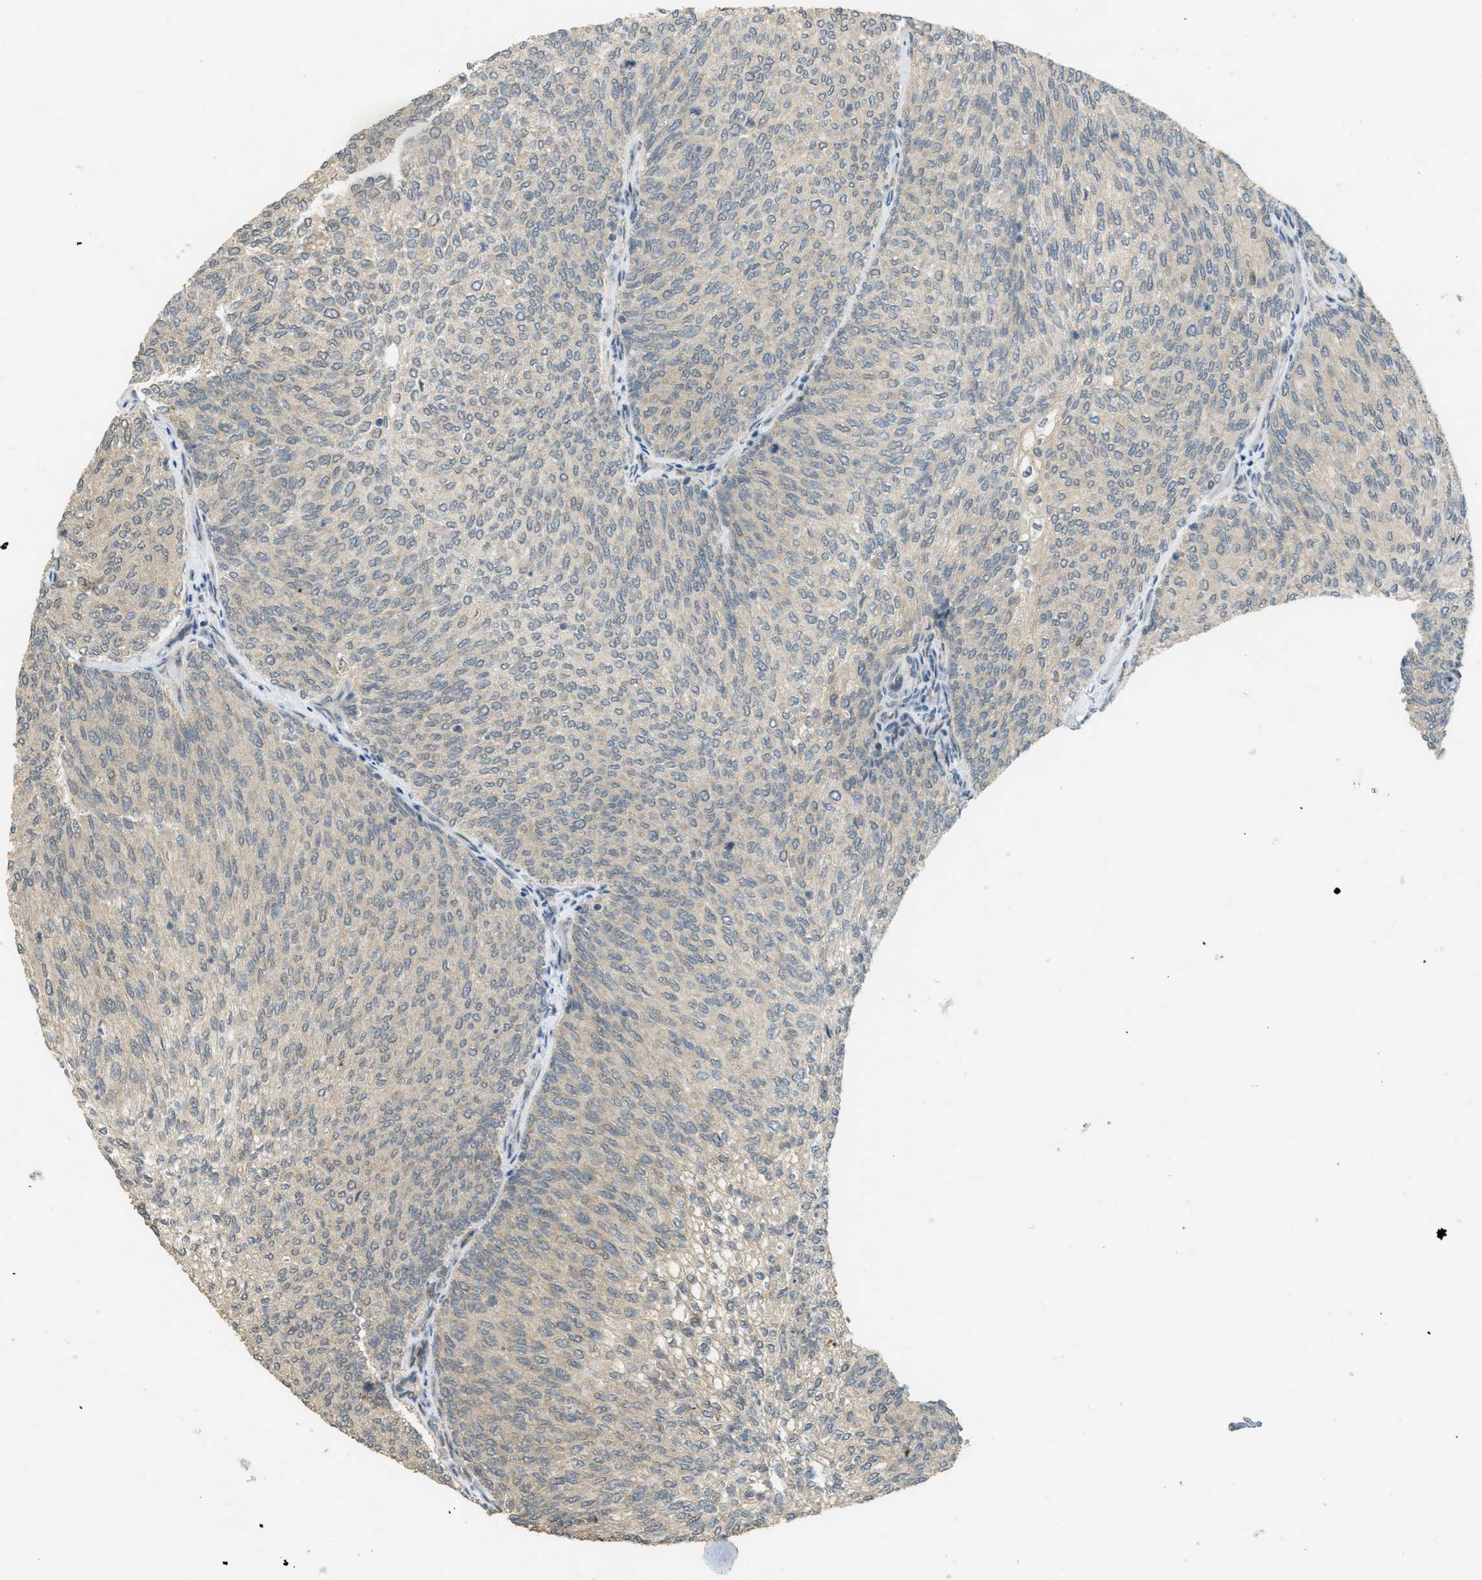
{"staining": {"intensity": "weak", "quantity": "<25%", "location": "cytoplasmic/membranous"}, "tissue": "urothelial cancer", "cell_type": "Tumor cells", "image_type": "cancer", "snomed": [{"axis": "morphology", "description": "Urothelial carcinoma, Low grade"}, {"axis": "topography", "description": "Urinary bladder"}], "caption": "This is an immunohistochemistry histopathology image of urothelial carcinoma (low-grade). There is no positivity in tumor cells.", "gene": "IGF2BP2", "patient": {"sex": "female", "age": 79}}